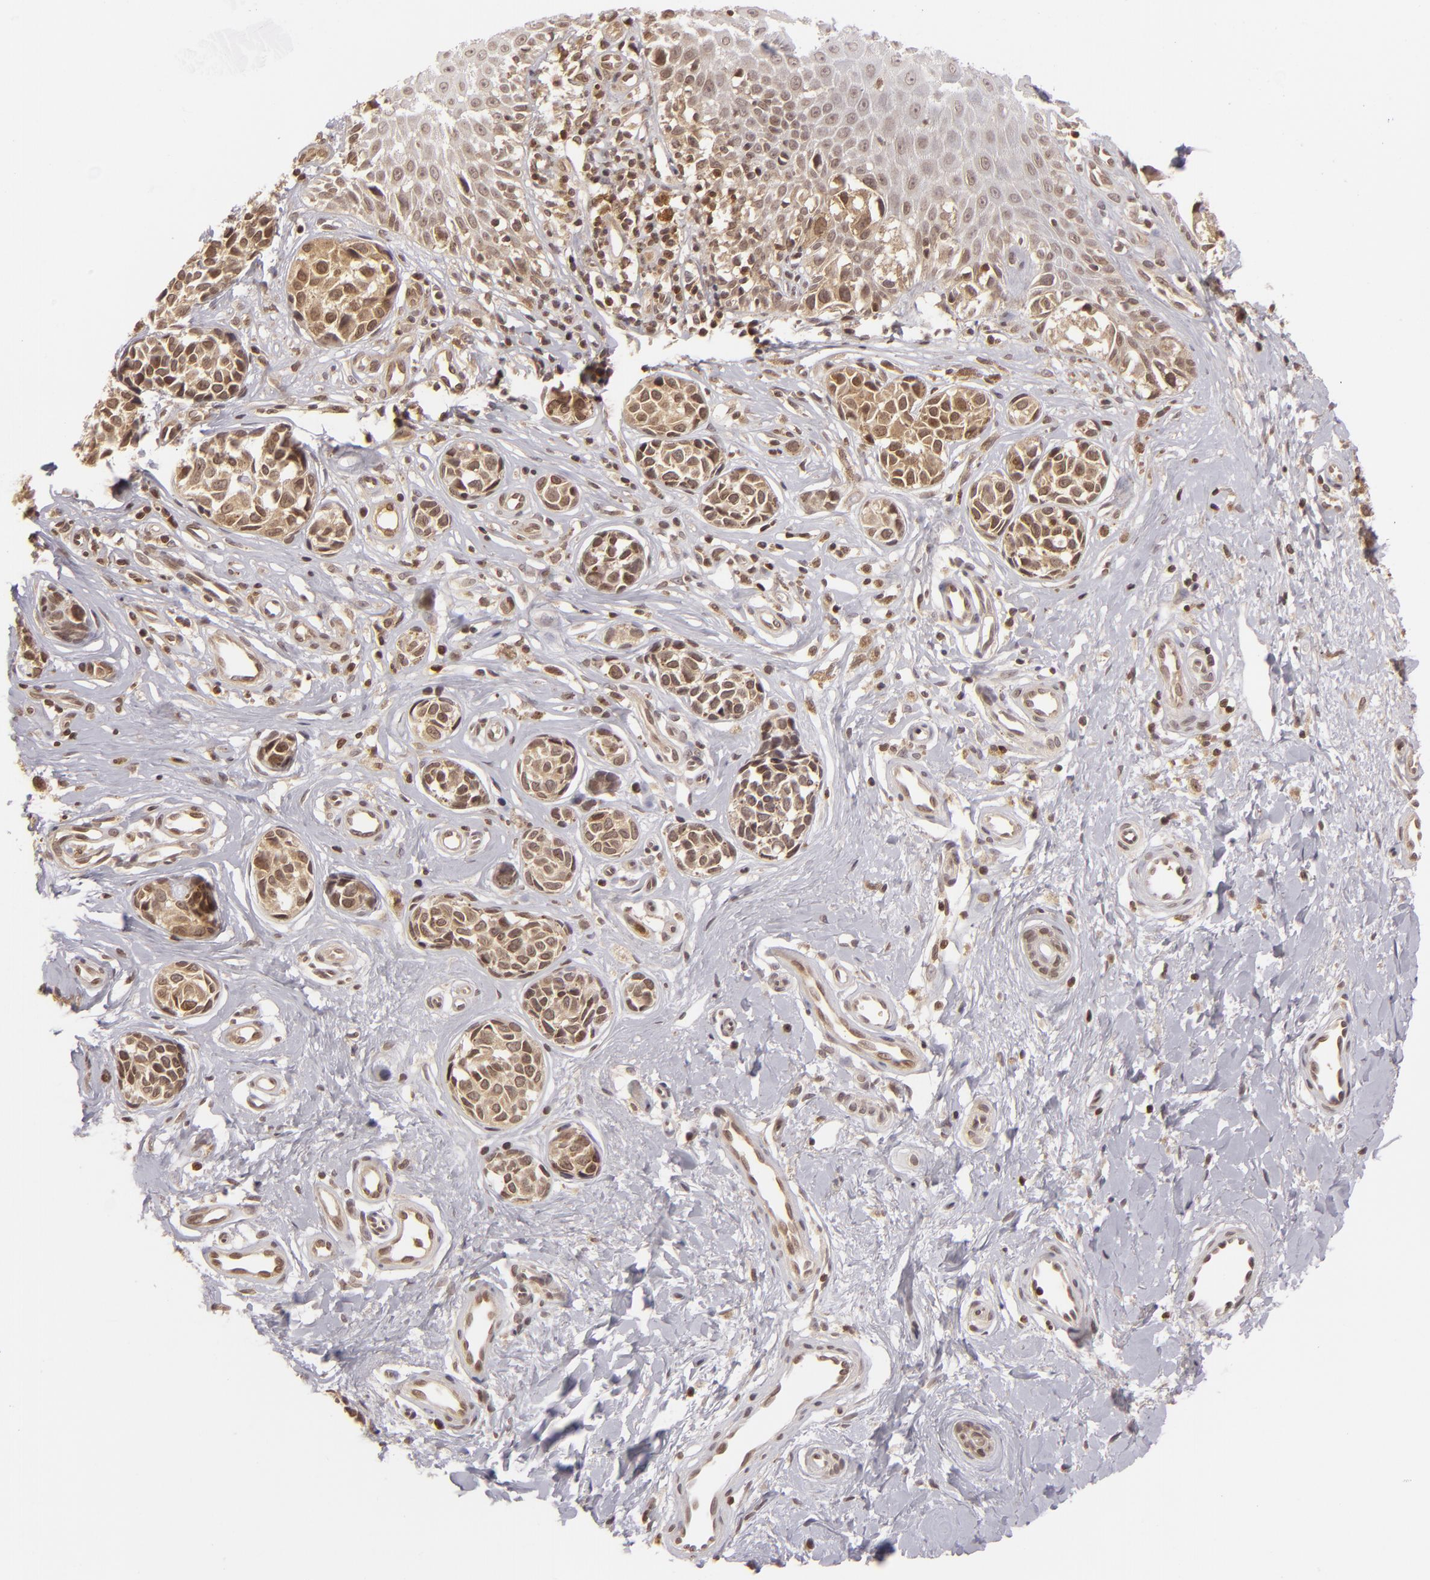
{"staining": {"intensity": "moderate", "quantity": ">75%", "location": "cytoplasmic/membranous,nuclear"}, "tissue": "melanoma", "cell_type": "Tumor cells", "image_type": "cancer", "snomed": [{"axis": "morphology", "description": "Malignant melanoma, NOS"}, {"axis": "topography", "description": "Skin"}], "caption": "A histopathology image of melanoma stained for a protein shows moderate cytoplasmic/membranous and nuclear brown staining in tumor cells.", "gene": "ZBTB33", "patient": {"sex": "male", "age": 79}}